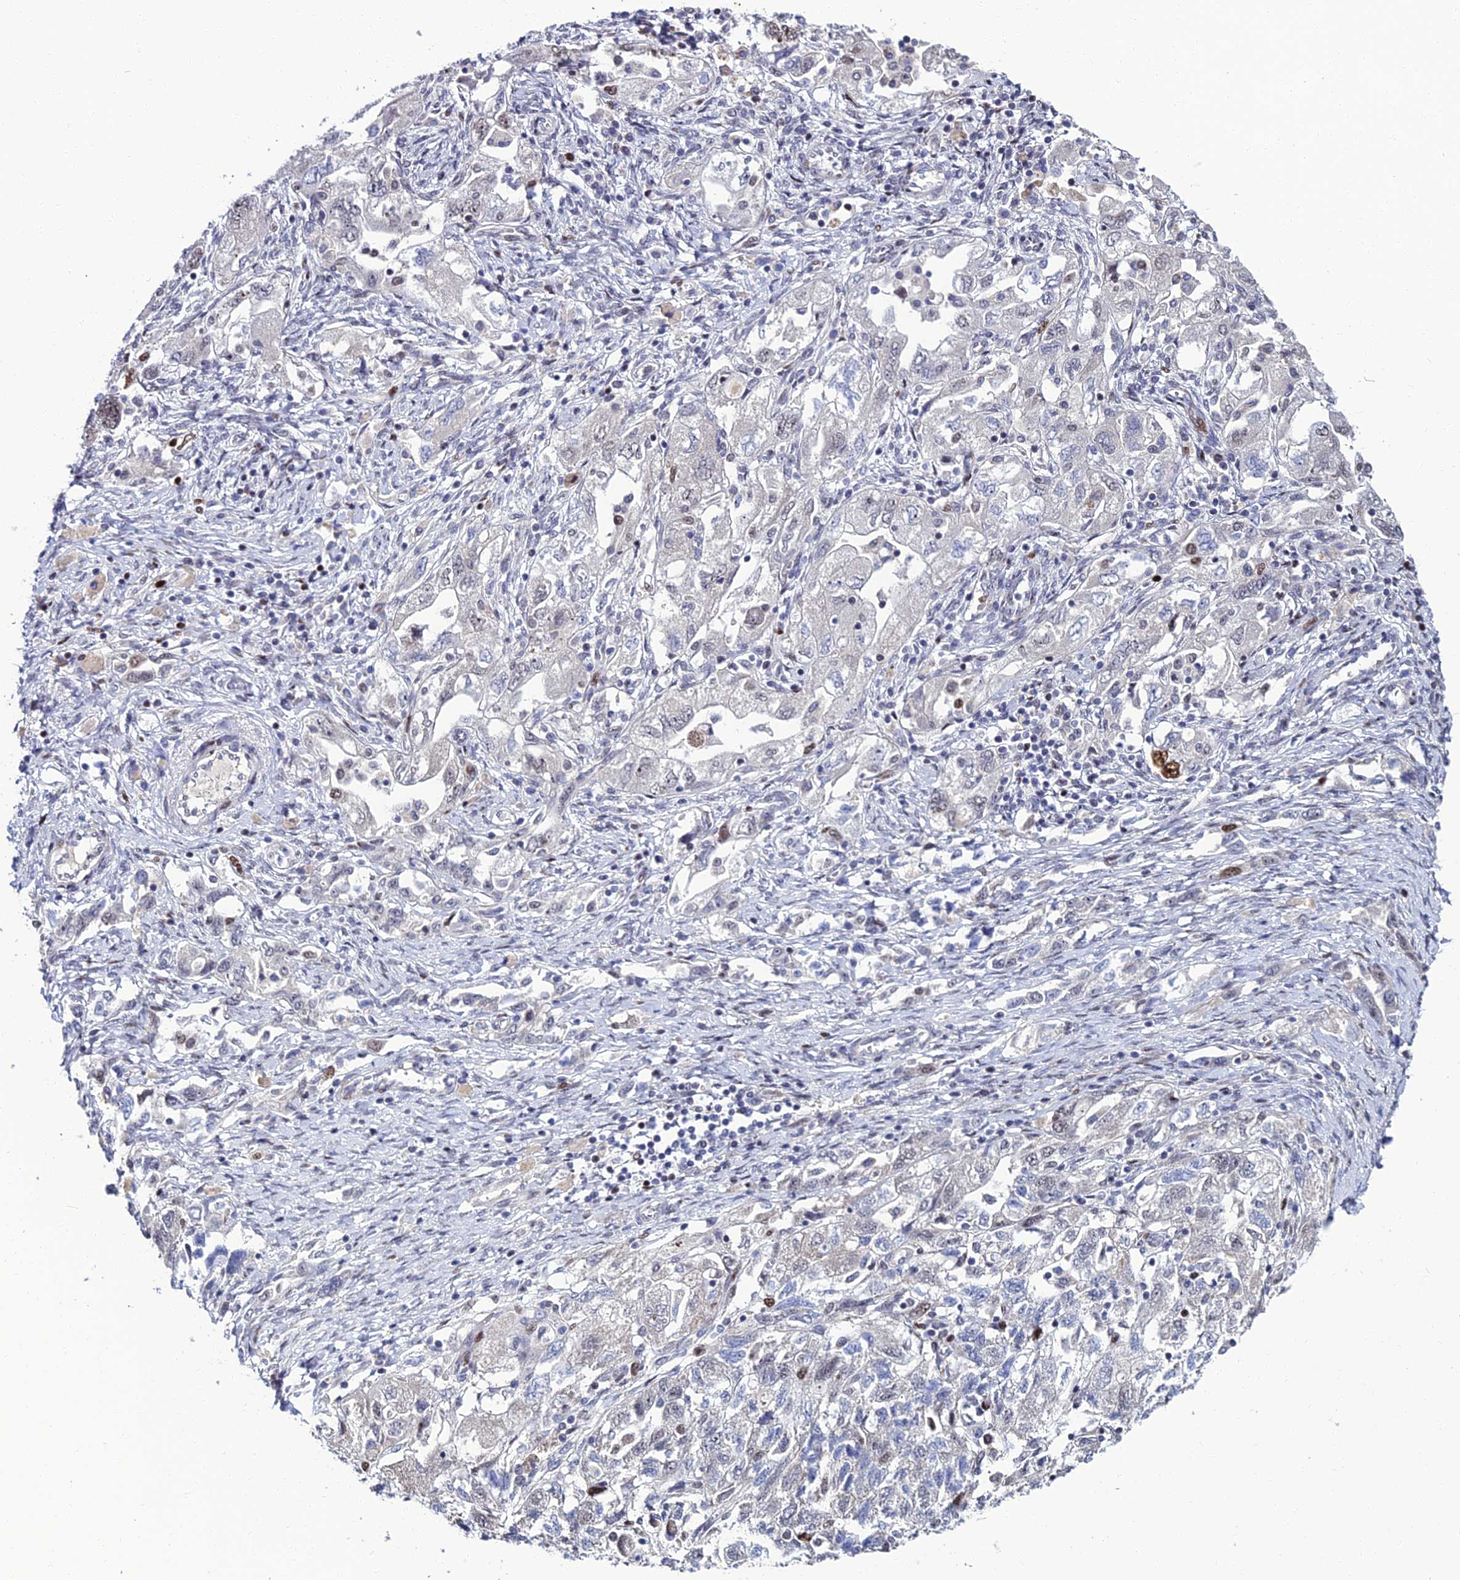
{"staining": {"intensity": "strong", "quantity": "<25%", "location": "nuclear"}, "tissue": "ovarian cancer", "cell_type": "Tumor cells", "image_type": "cancer", "snomed": [{"axis": "morphology", "description": "Carcinoma, NOS"}, {"axis": "morphology", "description": "Cystadenocarcinoma, serous, NOS"}, {"axis": "topography", "description": "Ovary"}], "caption": "Carcinoma (ovarian) stained for a protein (brown) reveals strong nuclear positive positivity in about <25% of tumor cells.", "gene": "TAF9B", "patient": {"sex": "female", "age": 69}}